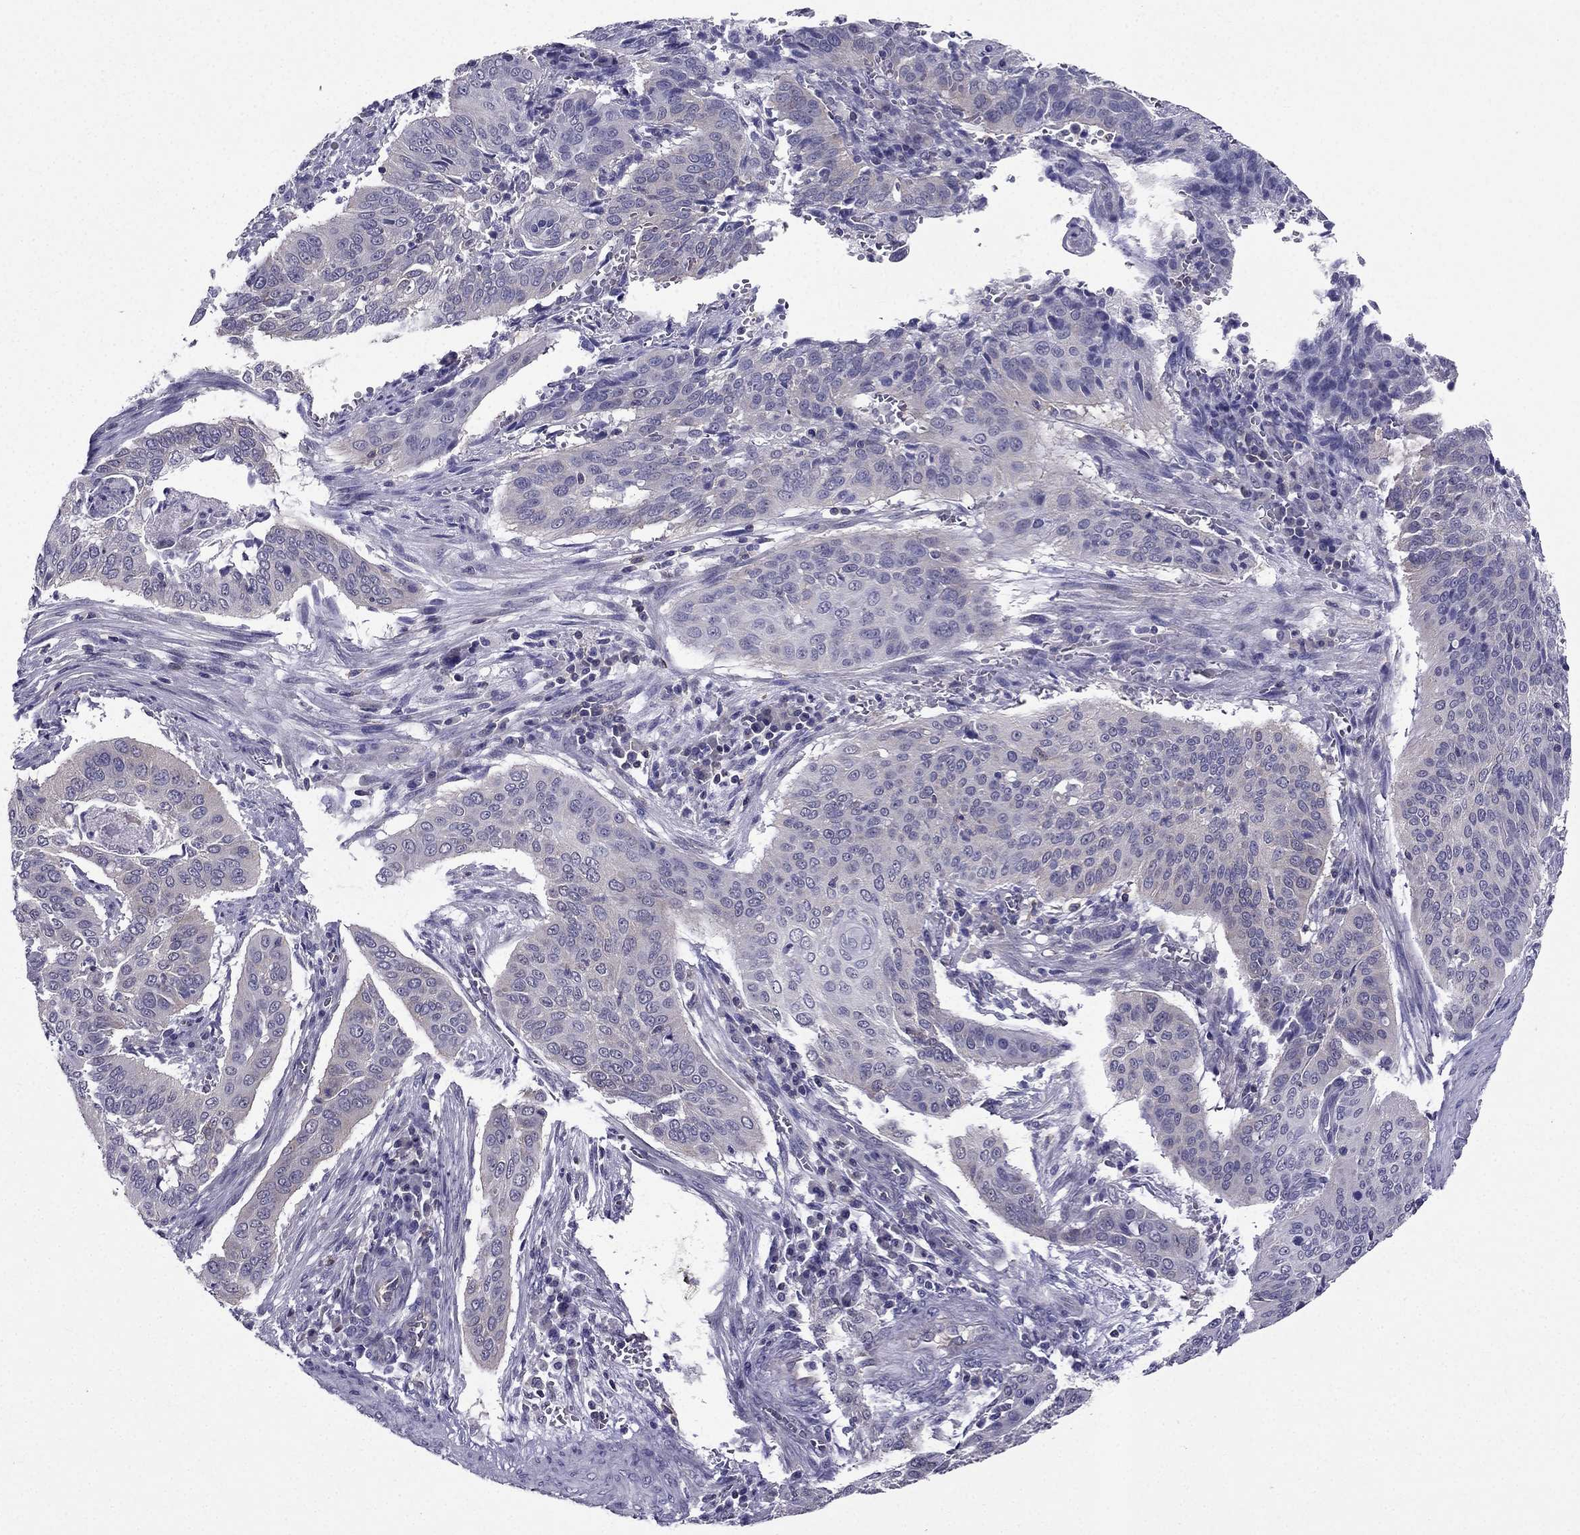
{"staining": {"intensity": "negative", "quantity": "none", "location": "none"}, "tissue": "cervical cancer", "cell_type": "Tumor cells", "image_type": "cancer", "snomed": [{"axis": "morphology", "description": "Squamous cell carcinoma, NOS"}, {"axis": "topography", "description": "Cervix"}], "caption": "An image of human cervical squamous cell carcinoma is negative for staining in tumor cells.", "gene": "AAK1", "patient": {"sex": "female", "age": 39}}